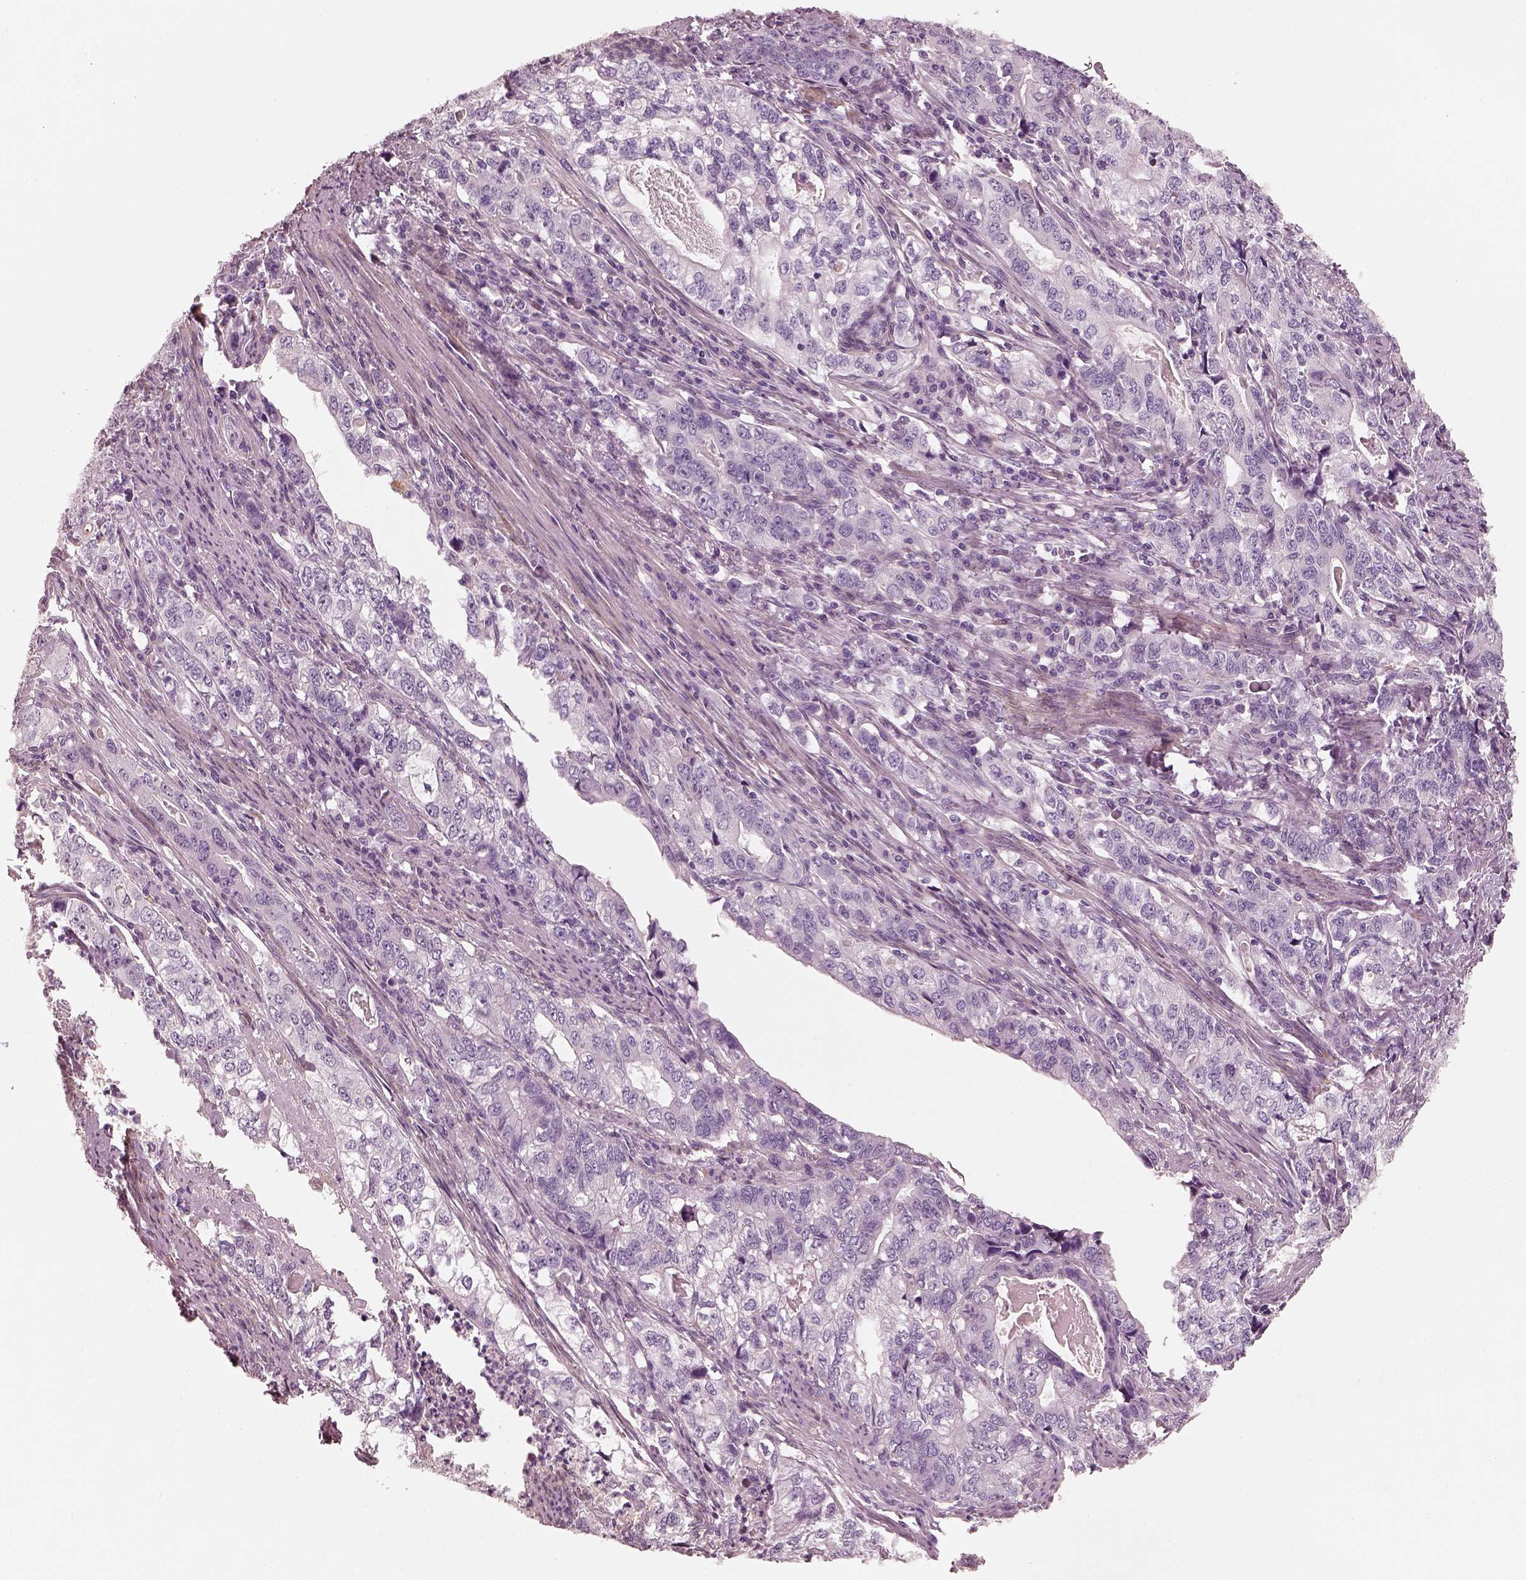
{"staining": {"intensity": "negative", "quantity": "none", "location": "none"}, "tissue": "stomach cancer", "cell_type": "Tumor cells", "image_type": "cancer", "snomed": [{"axis": "morphology", "description": "Adenocarcinoma, NOS"}, {"axis": "topography", "description": "Stomach, lower"}], "caption": "The micrograph demonstrates no staining of tumor cells in stomach adenocarcinoma.", "gene": "RS1", "patient": {"sex": "female", "age": 72}}